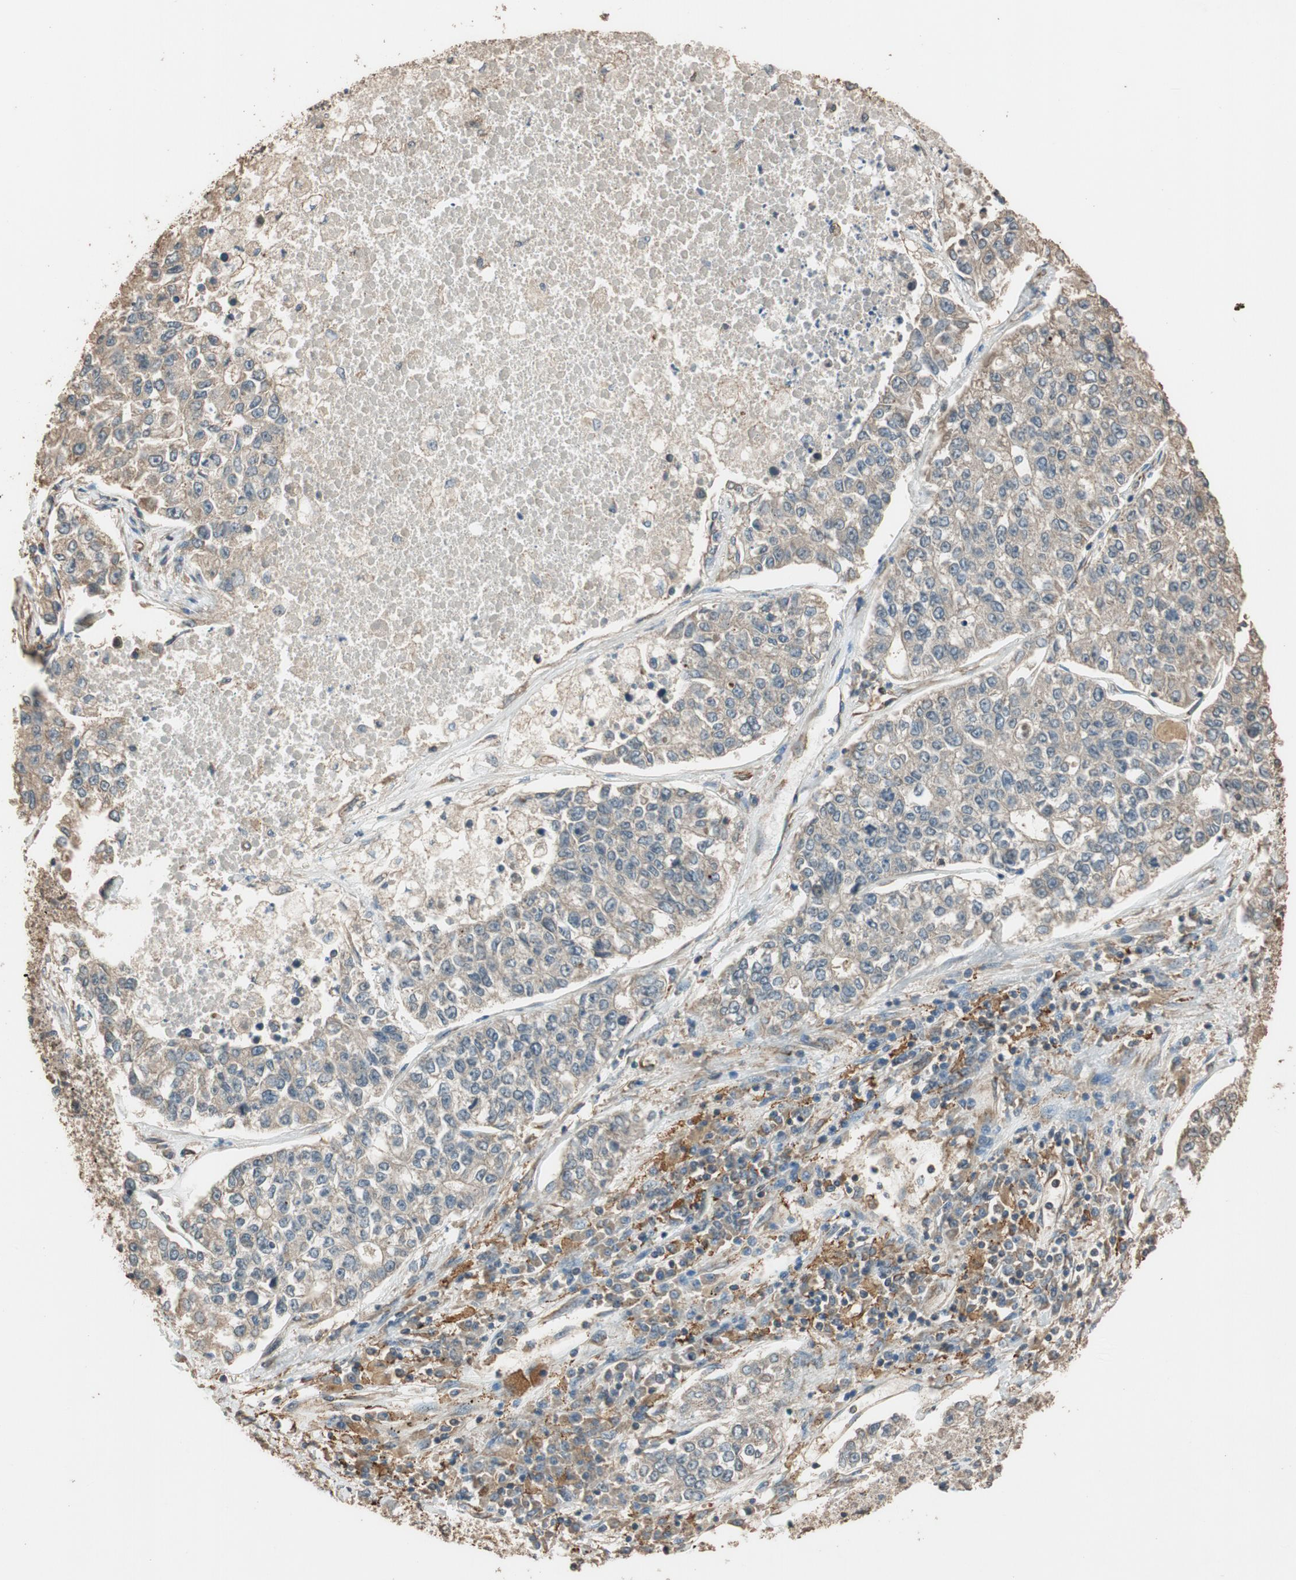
{"staining": {"intensity": "weak", "quantity": ">75%", "location": "cytoplasmic/membranous"}, "tissue": "lung cancer", "cell_type": "Tumor cells", "image_type": "cancer", "snomed": [{"axis": "morphology", "description": "Adenocarcinoma, NOS"}, {"axis": "topography", "description": "Lung"}], "caption": "Adenocarcinoma (lung) stained for a protein shows weak cytoplasmic/membranous positivity in tumor cells.", "gene": "MST1R", "patient": {"sex": "male", "age": 49}}